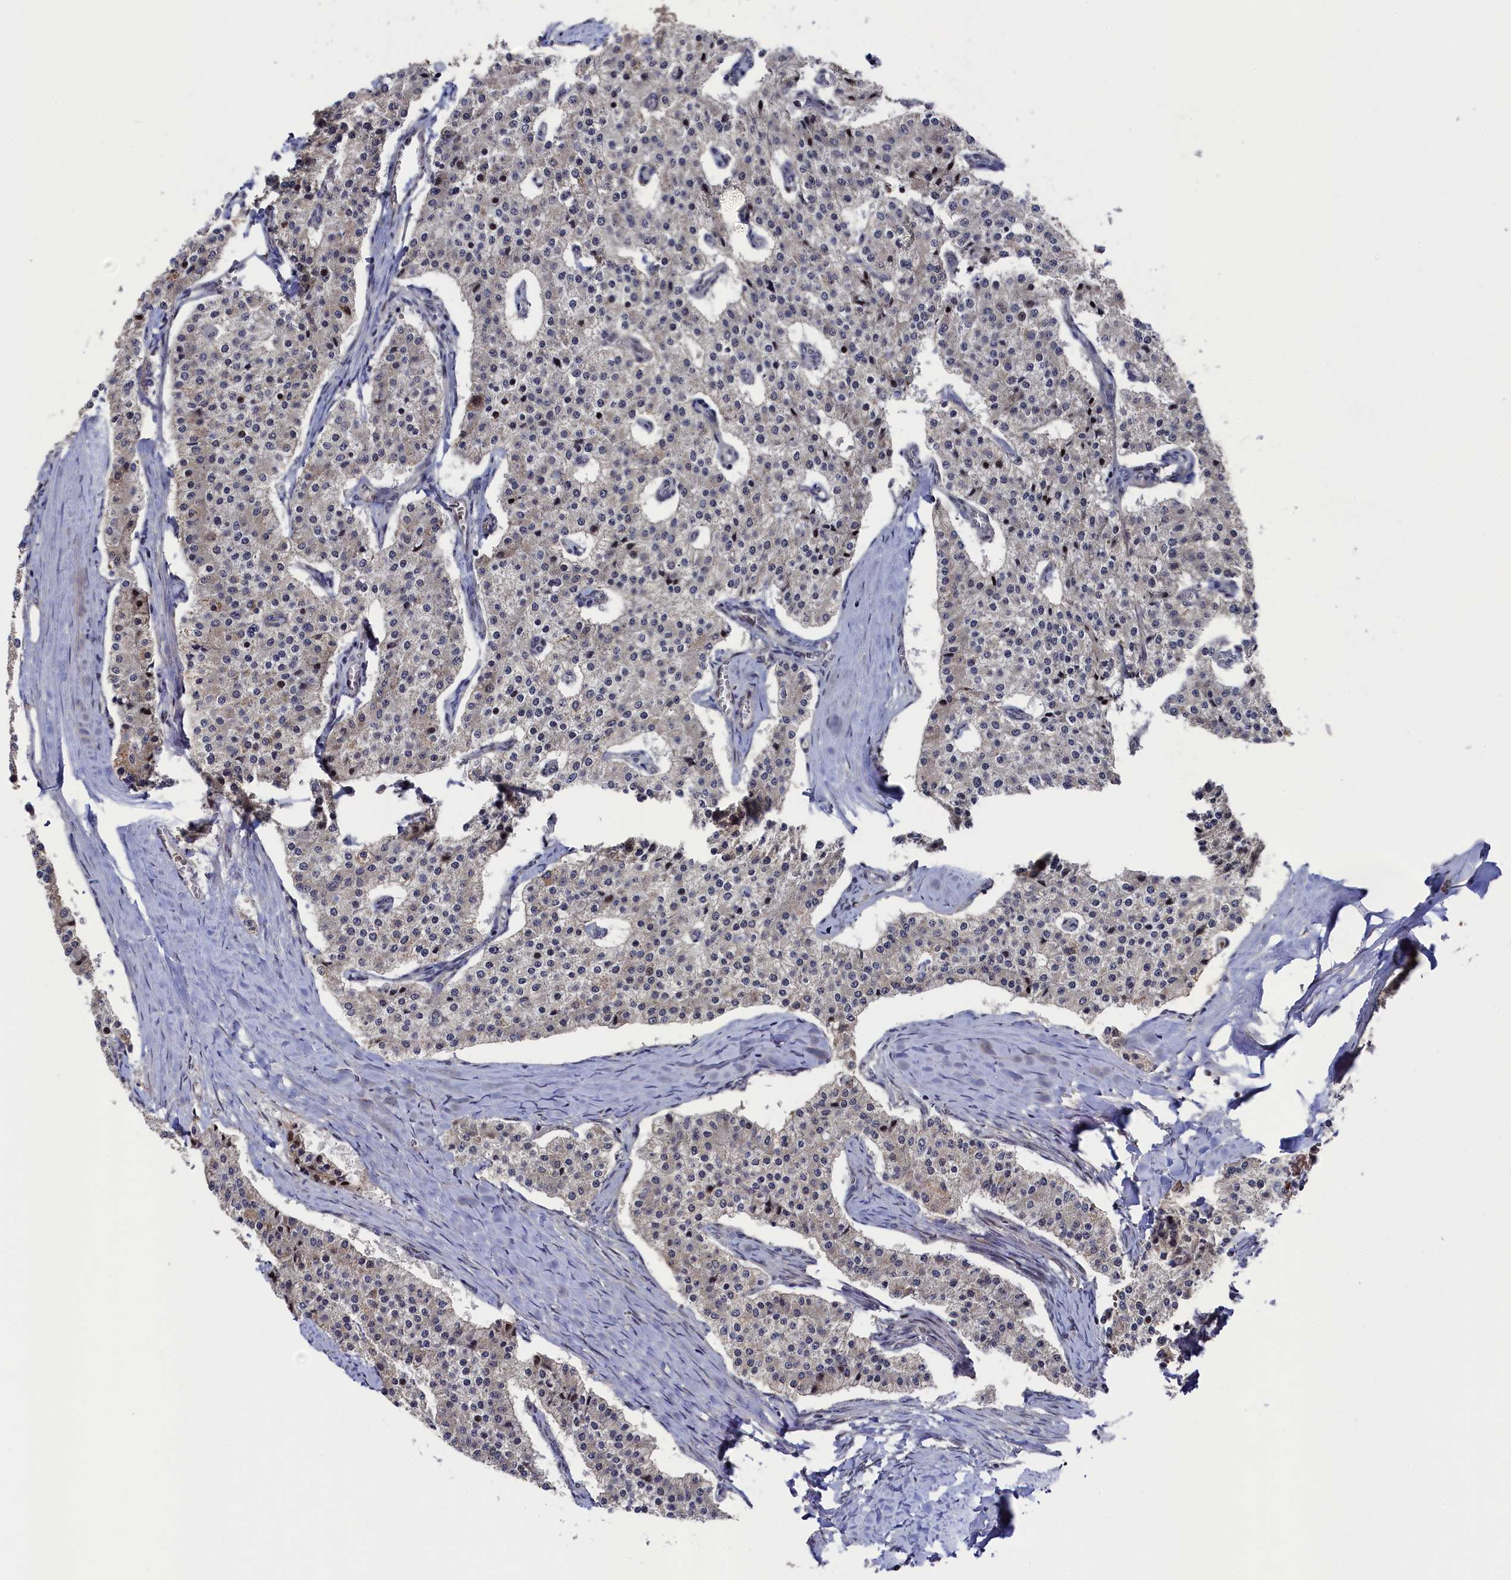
{"staining": {"intensity": "negative", "quantity": "none", "location": "none"}, "tissue": "carcinoid", "cell_type": "Tumor cells", "image_type": "cancer", "snomed": [{"axis": "morphology", "description": "Carcinoid, malignant, NOS"}, {"axis": "topography", "description": "Colon"}], "caption": "Tumor cells show no significant protein expression in carcinoid (malignant). The staining was performed using DAB (3,3'-diaminobenzidine) to visualize the protein expression in brown, while the nuclei were stained in blue with hematoxylin (Magnification: 20x).", "gene": "ZNF891", "patient": {"sex": "female", "age": 52}}